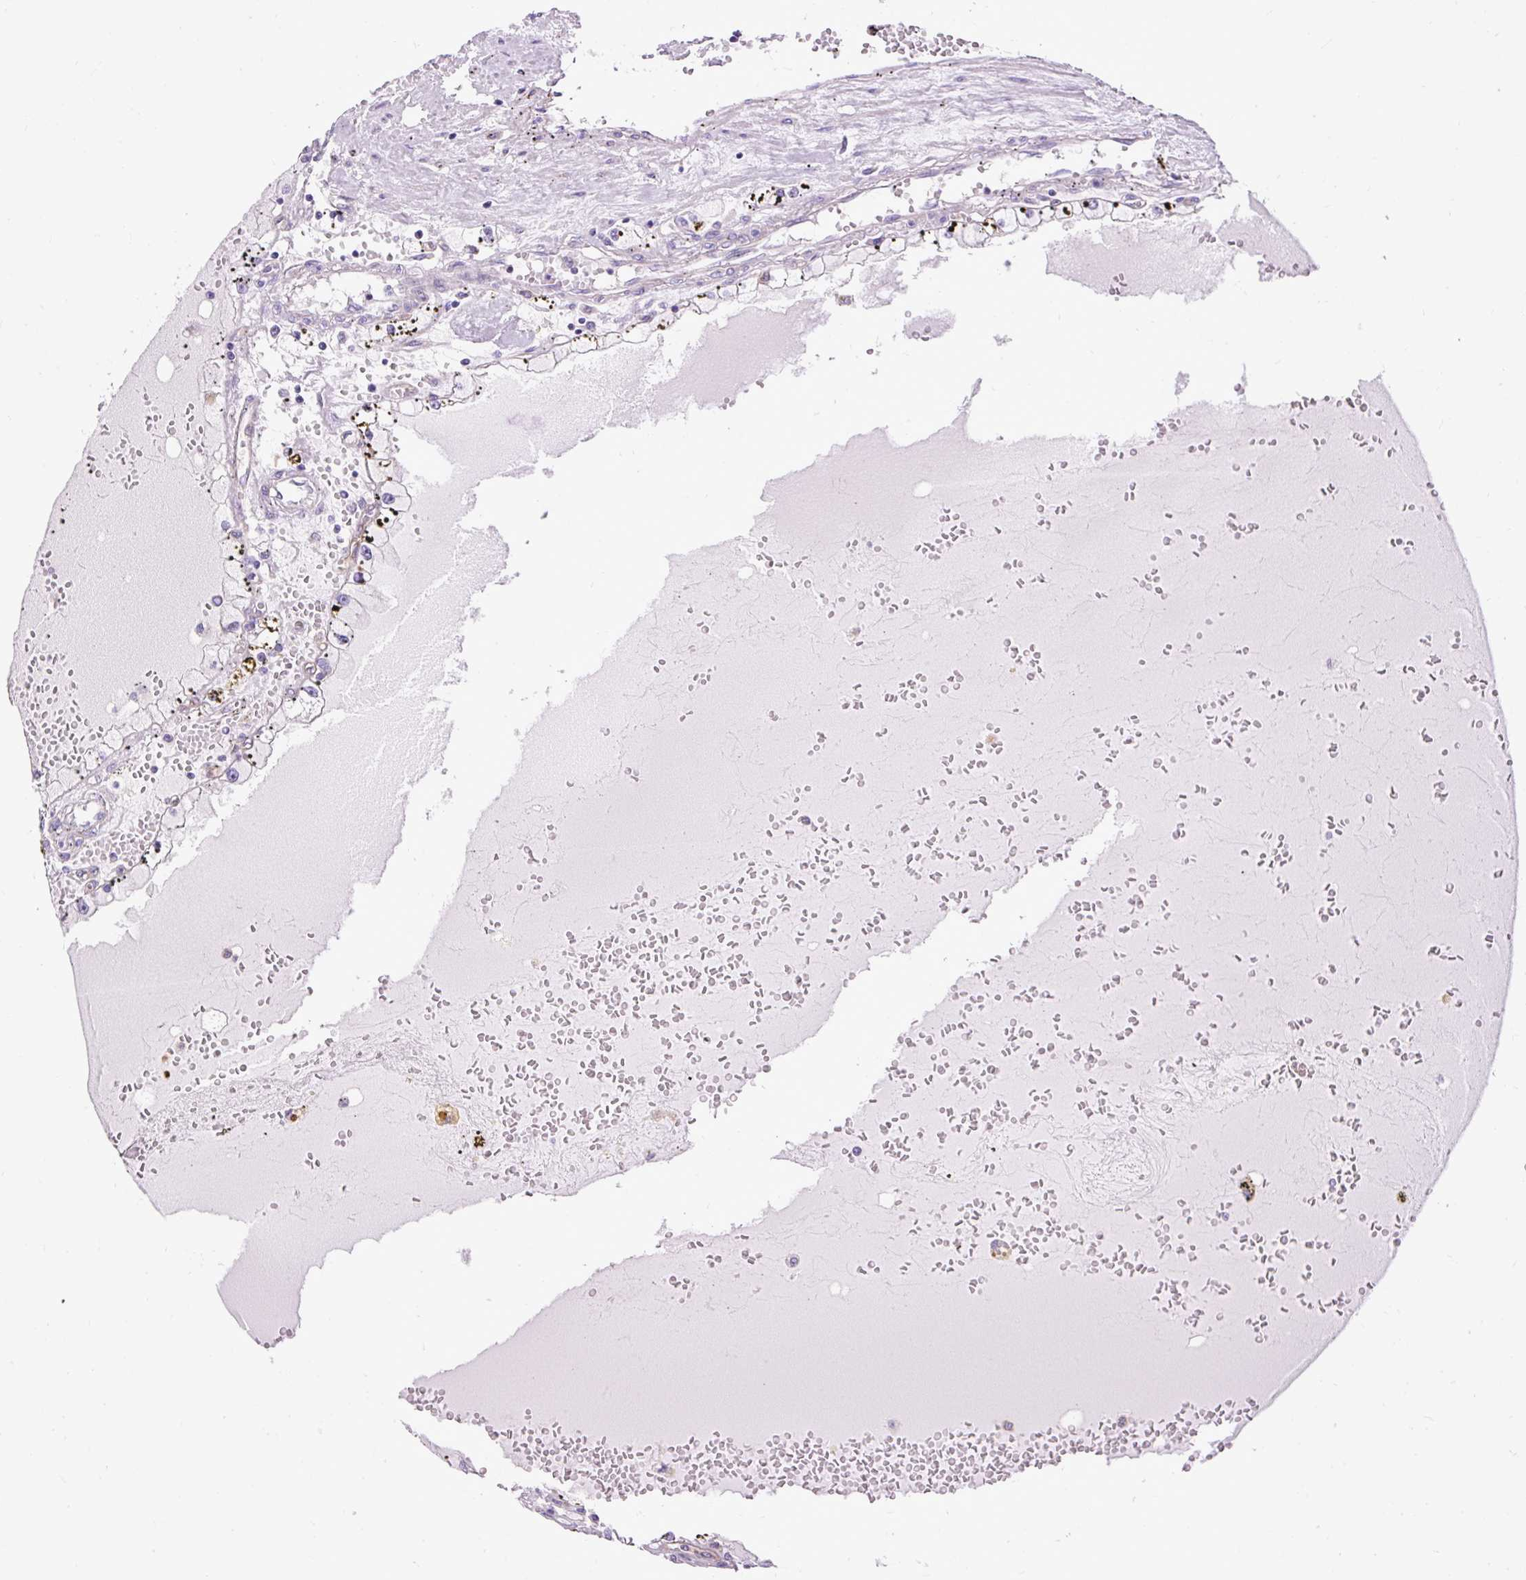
{"staining": {"intensity": "negative", "quantity": "none", "location": "none"}, "tissue": "renal cancer", "cell_type": "Tumor cells", "image_type": "cancer", "snomed": [{"axis": "morphology", "description": "Adenocarcinoma, NOS"}, {"axis": "topography", "description": "Kidney"}], "caption": "IHC histopathology image of neoplastic tissue: adenocarcinoma (renal) stained with DAB exhibits no significant protein positivity in tumor cells.", "gene": "MAP1S", "patient": {"sex": "male", "age": 56}}